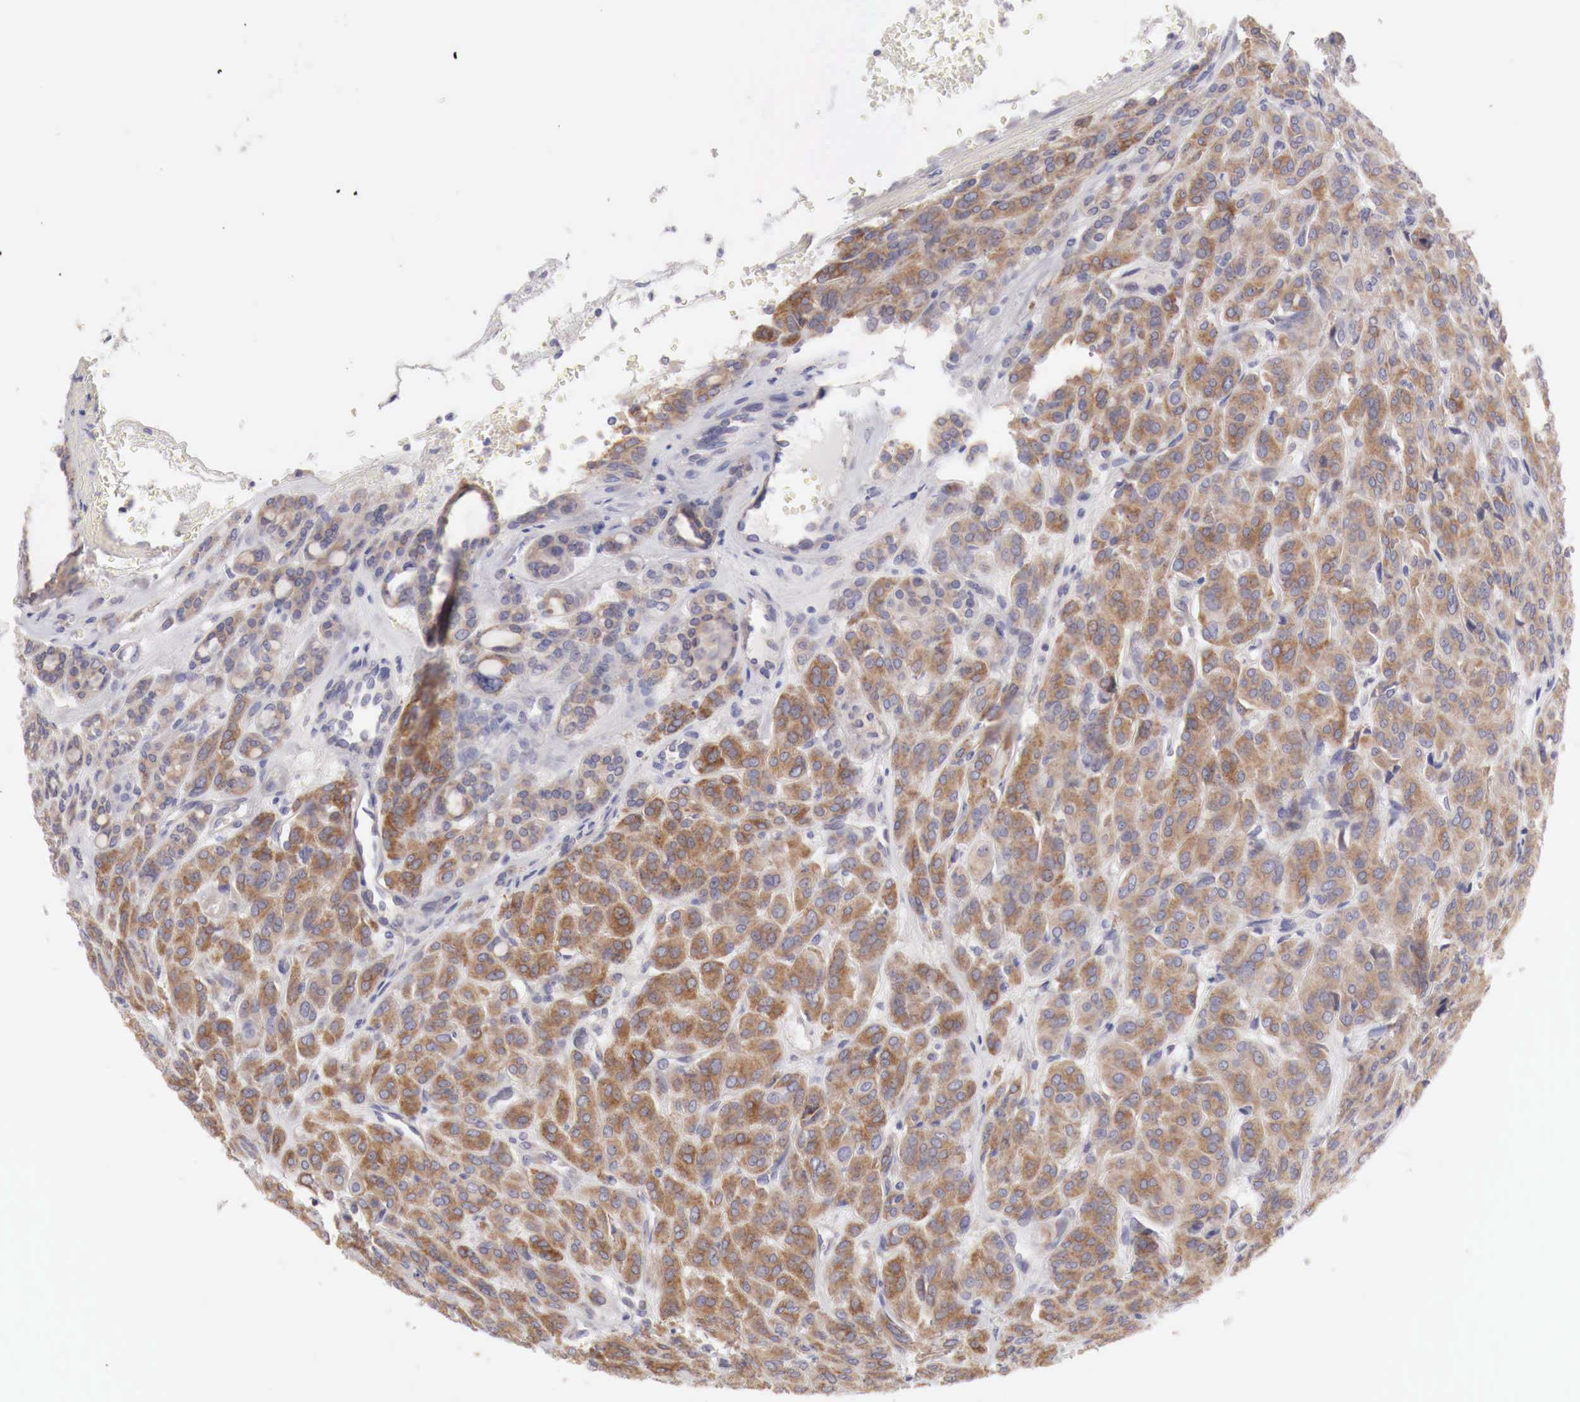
{"staining": {"intensity": "moderate", "quantity": ">75%", "location": "cytoplasmic/membranous"}, "tissue": "thyroid cancer", "cell_type": "Tumor cells", "image_type": "cancer", "snomed": [{"axis": "morphology", "description": "Follicular adenoma carcinoma, NOS"}, {"axis": "topography", "description": "Thyroid gland"}], "caption": "Moderate cytoplasmic/membranous protein staining is identified in about >75% of tumor cells in thyroid cancer.", "gene": "NSDHL", "patient": {"sex": "female", "age": 71}}